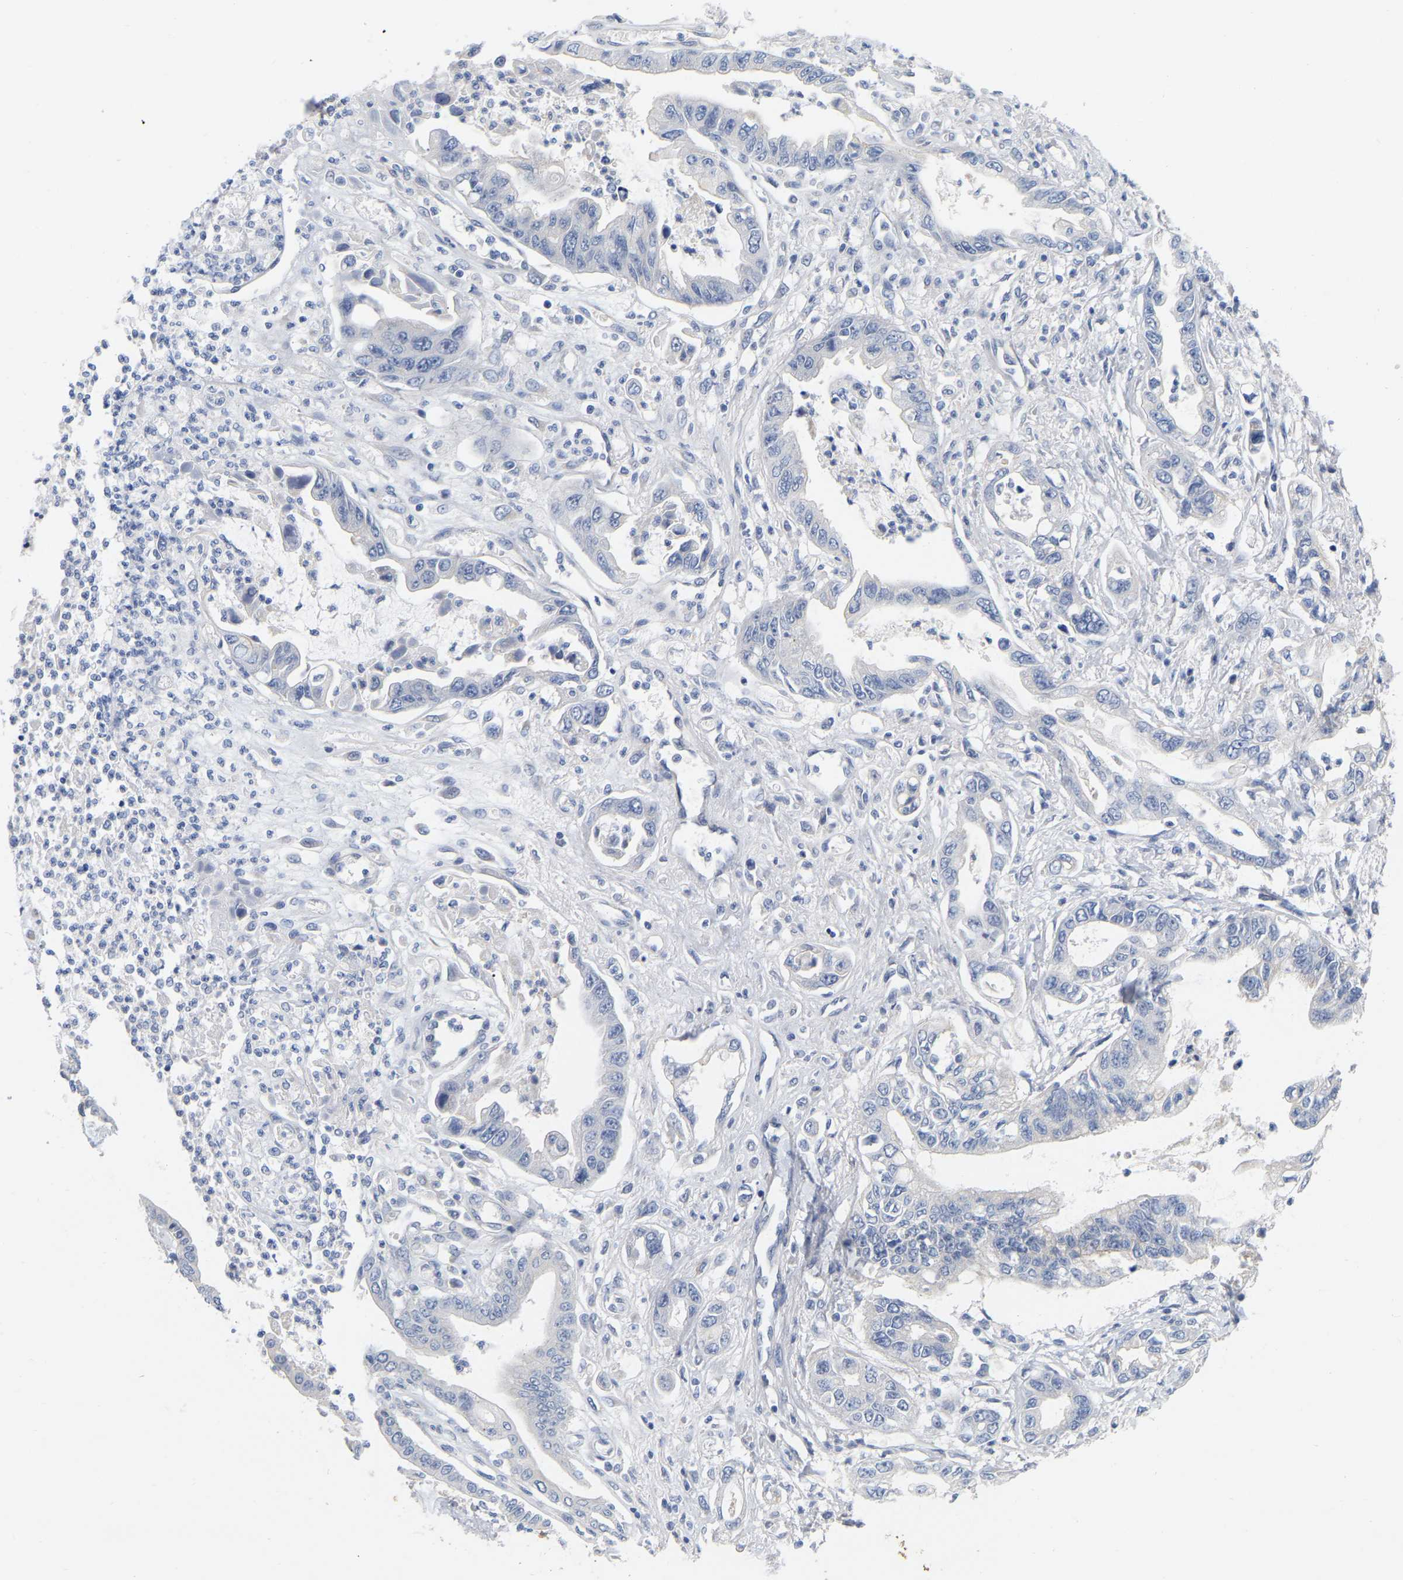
{"staining": {"intensity": "negative", "quantity": "none", "location": "none"}, "tissue": "pancreatic cancer", "cell_type": "Tumor cells", "image_type": "cancer", "snomed": [{"axis": "morphology", "description": "Adenocarcinoma, NOS"}, {"axis": "topography", "description": "Pancreas"}], "caption": "Immunohistochemistry histopathology image of neoplastic tissue: human pancreatic cancer stained with DAB (3,3'-diaminobenzidine) exhibits no significant protein staining in tumor cells.", "gene": "WIPI2", "patient": {"sex": "male", "age": 56}}